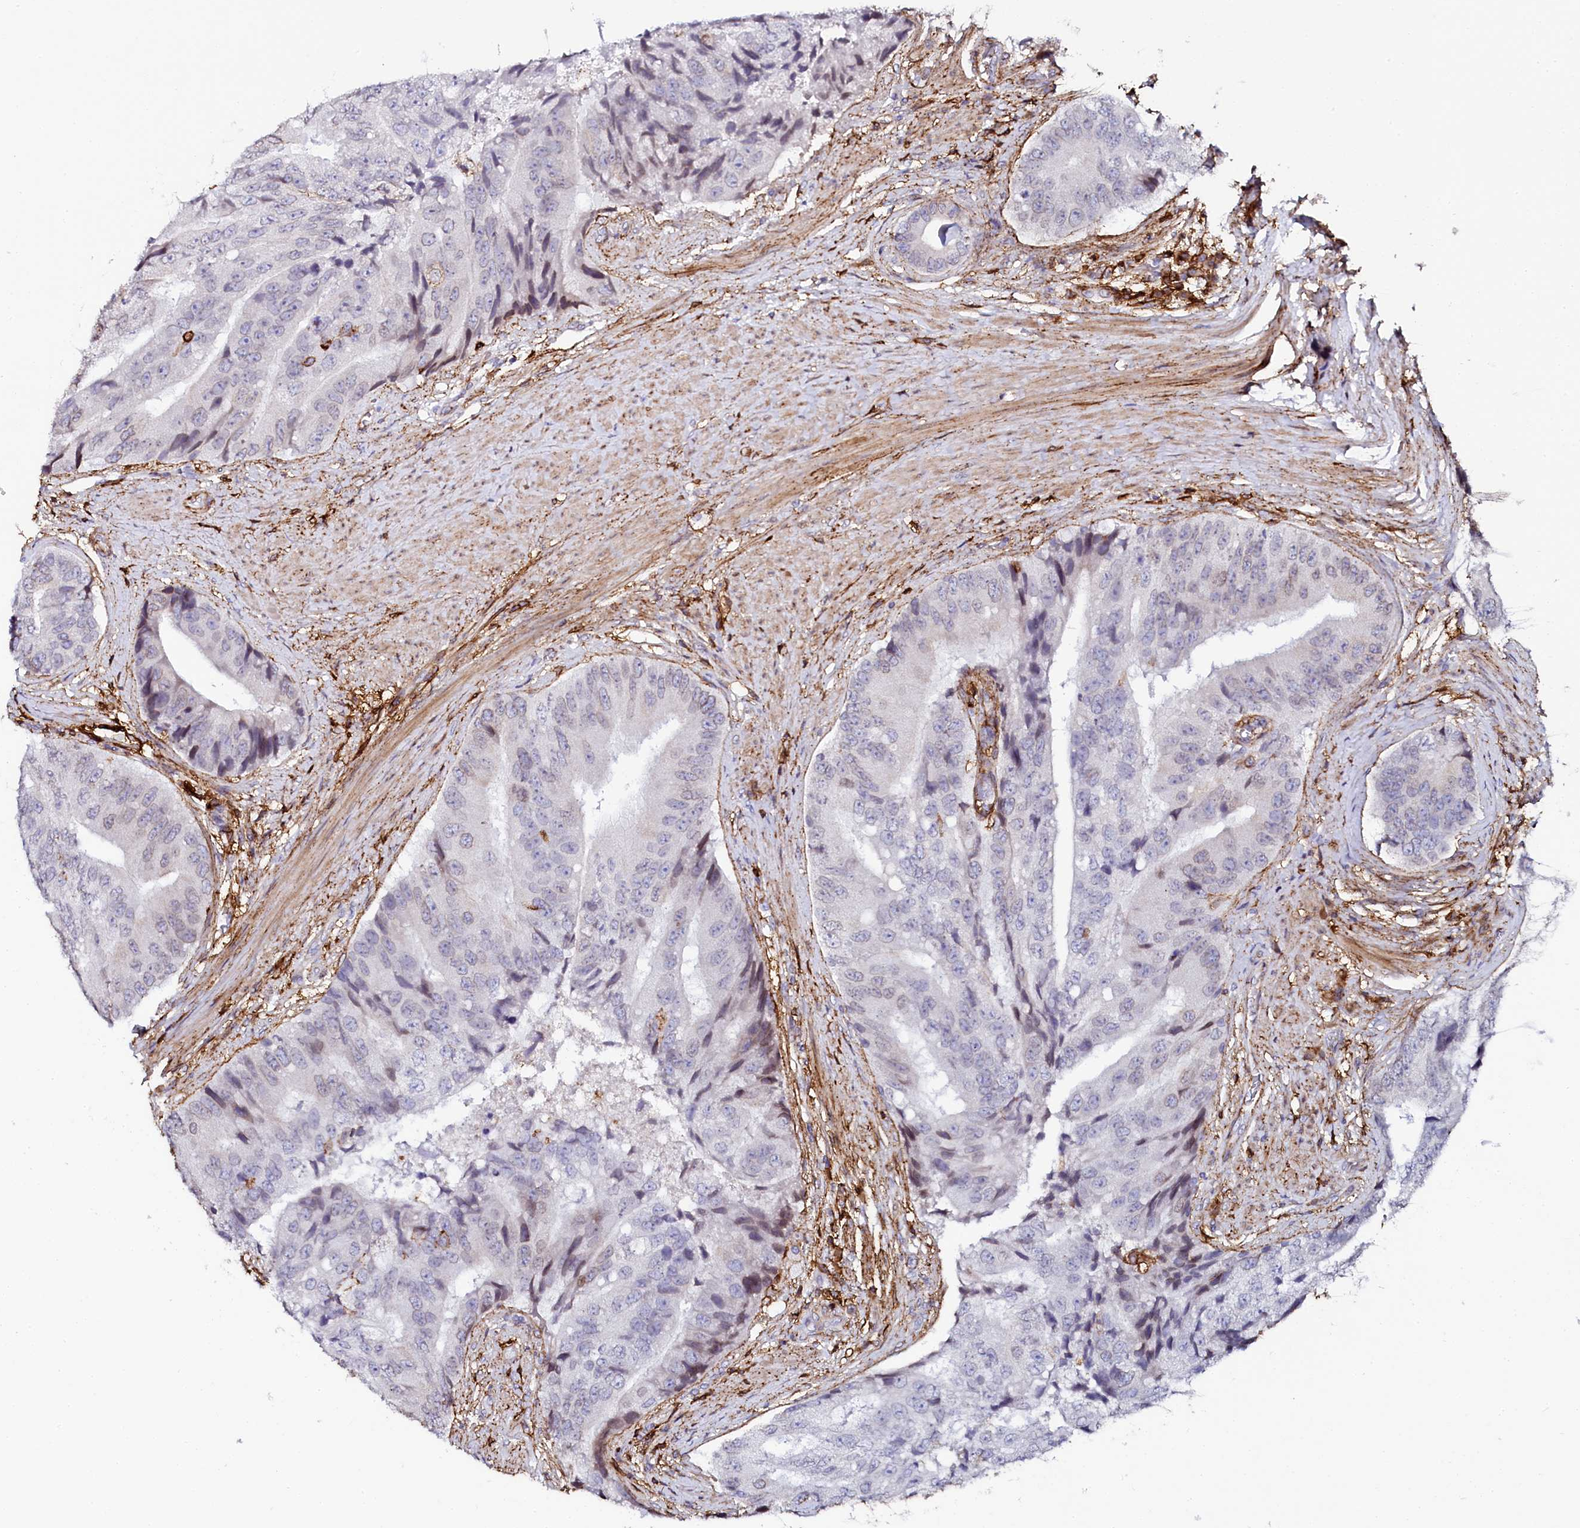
{"staining": {"intensity": "negative", "quantity": "none", "location": "none"}, "tissue": "prostate cancer", "cell_type": "Tumor cells", "image_type": "cancer", "snomed": [{"axis": "morphology", "description": "Adenocarcinoma, High grade"}, {"axis": "topography", "description": "Prostate"}], "caption": "IHC photomicrograph of prostate cancer stained for a protein (brown), which displays no staining in tumor cells.", "gene": "AAAS", "patient": {"sex": "male", "age": 70}}